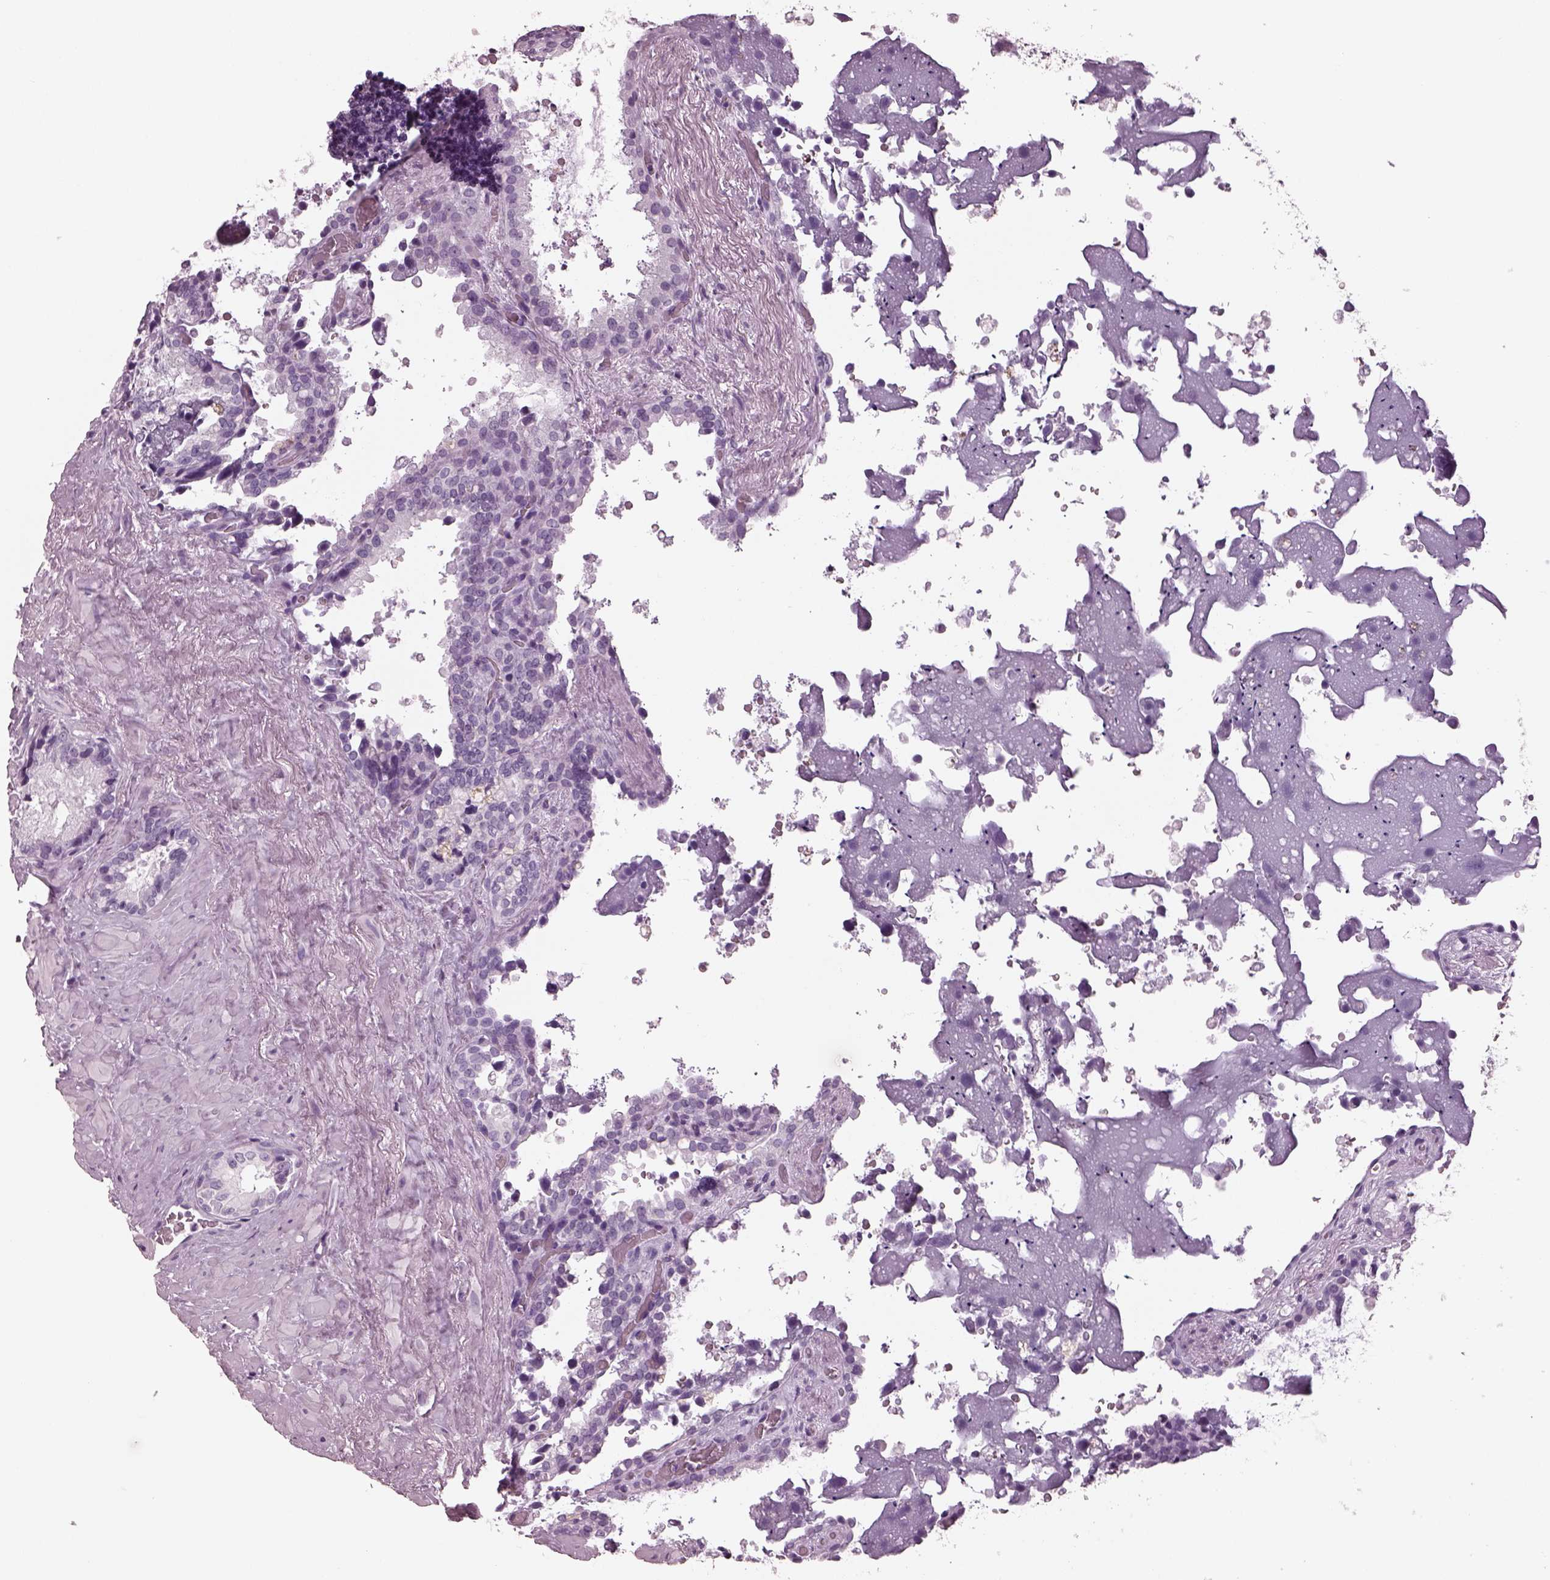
{"staining": {"intensity": "negative", "quantity": "none", "location": "none"}, "tissue": "seminal vesicle", "cell_type": "Glandular cells", "image_type": "normal", "snomed": [{"axis": "morphology", "description": "Normal tissue, NOS"}, {"axis": "topography", "description": "Seminal veicle"}], "caption": "This is an immunohistochemistry histopathology image of normal seminal vesicle. There is no positivity in glandular cells.", "gene": "RCVRN", "patient": {"sex": "male", "age": 71}}